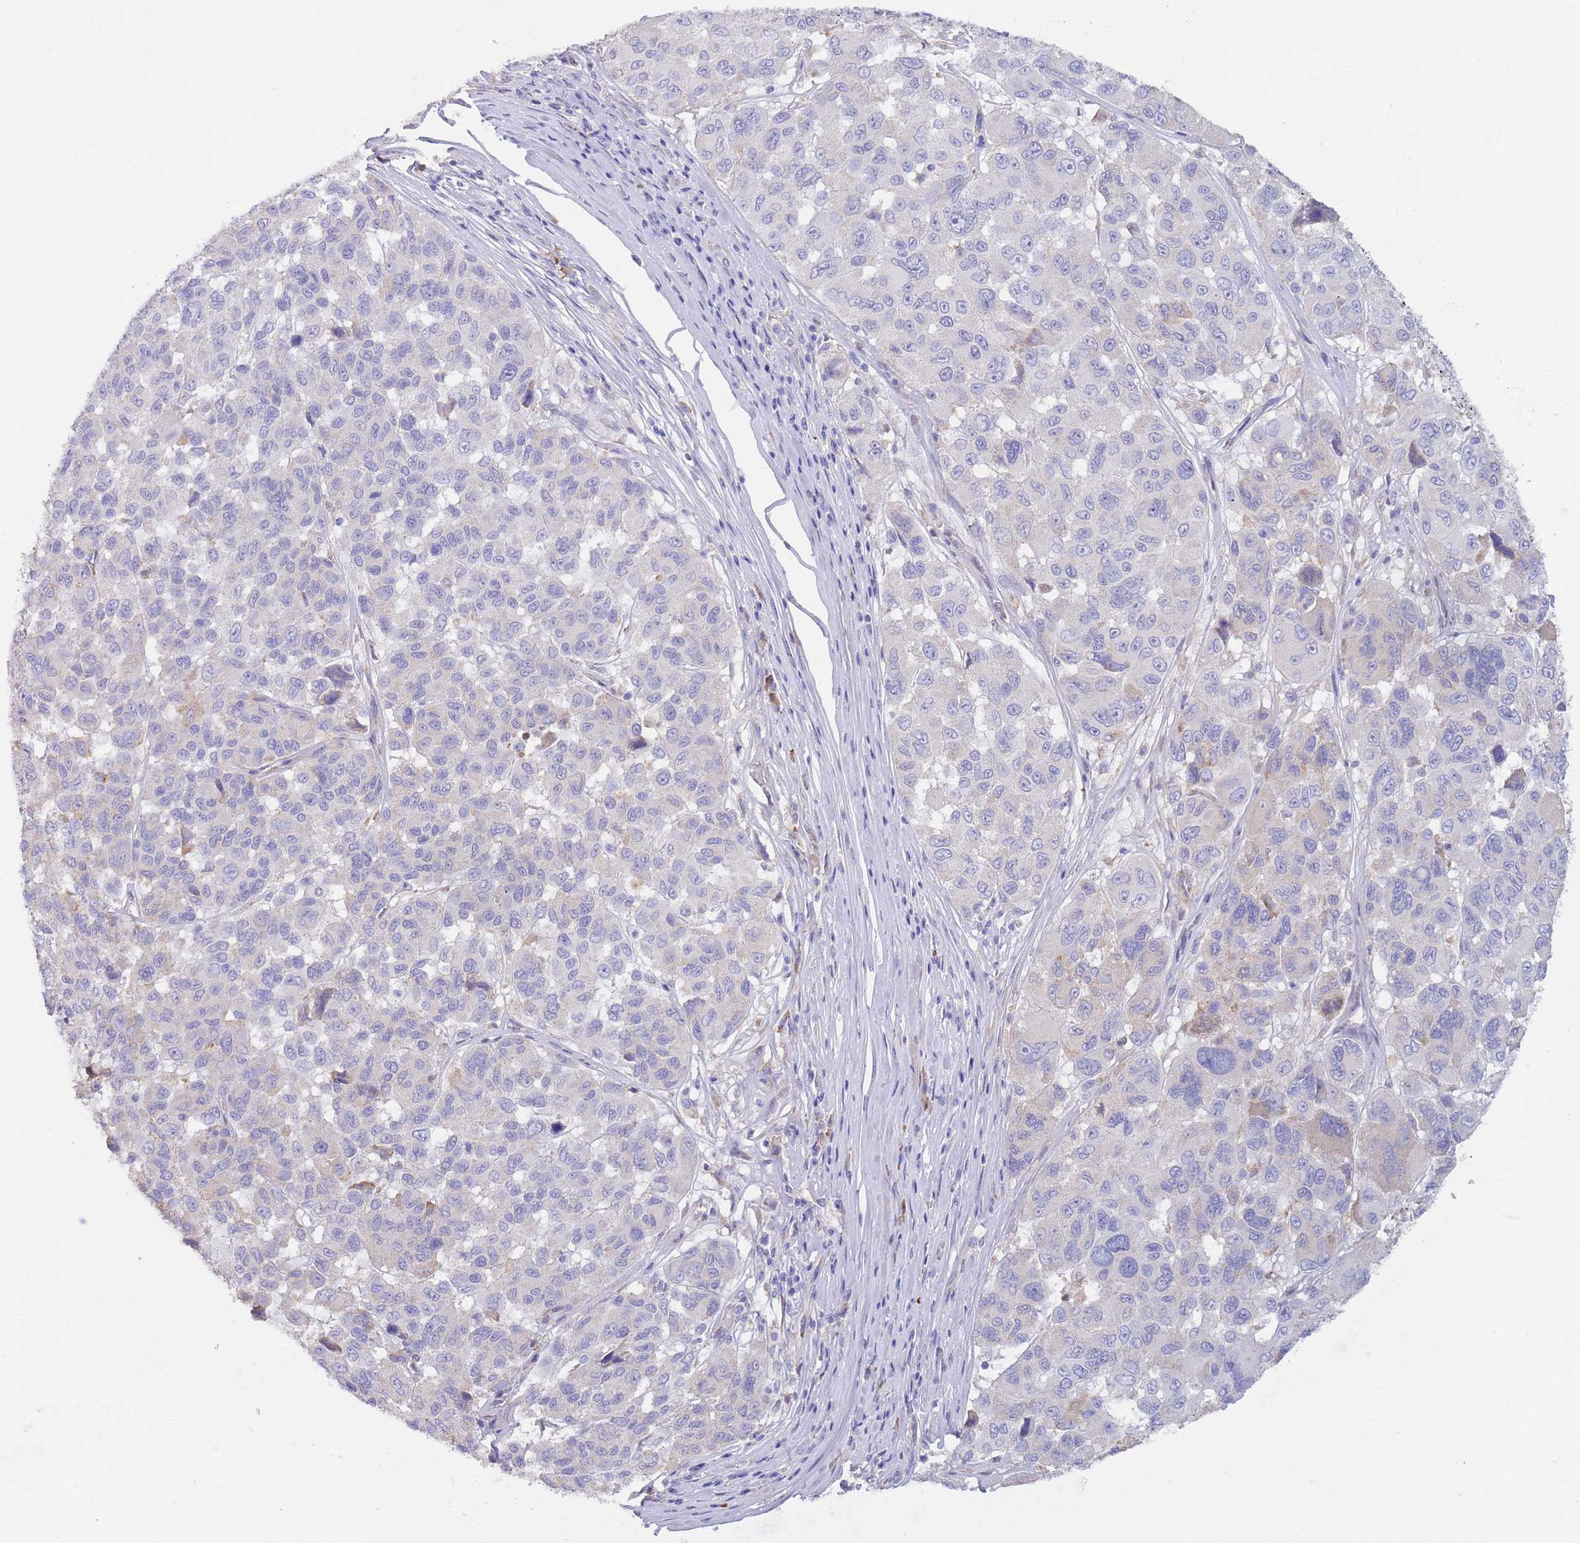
{"staining": {"intensity": "negative", "quantity": "none", "location": "none"}, "tissue": "melanoma", "cell_type": "Tumor cells", "image_type": "cancer", "snomed": [{"axis": "morphology", "description": "Malignant melanoma, NOS"}, {"axis": "topography", "description": "Skin"}], "caption": "A high-resolution image shows IHC staining of melanoma, which shows no significant staining in tumor cells.", "gene": "CCDC149", "patient": {"sex": "female", "age": 66}}